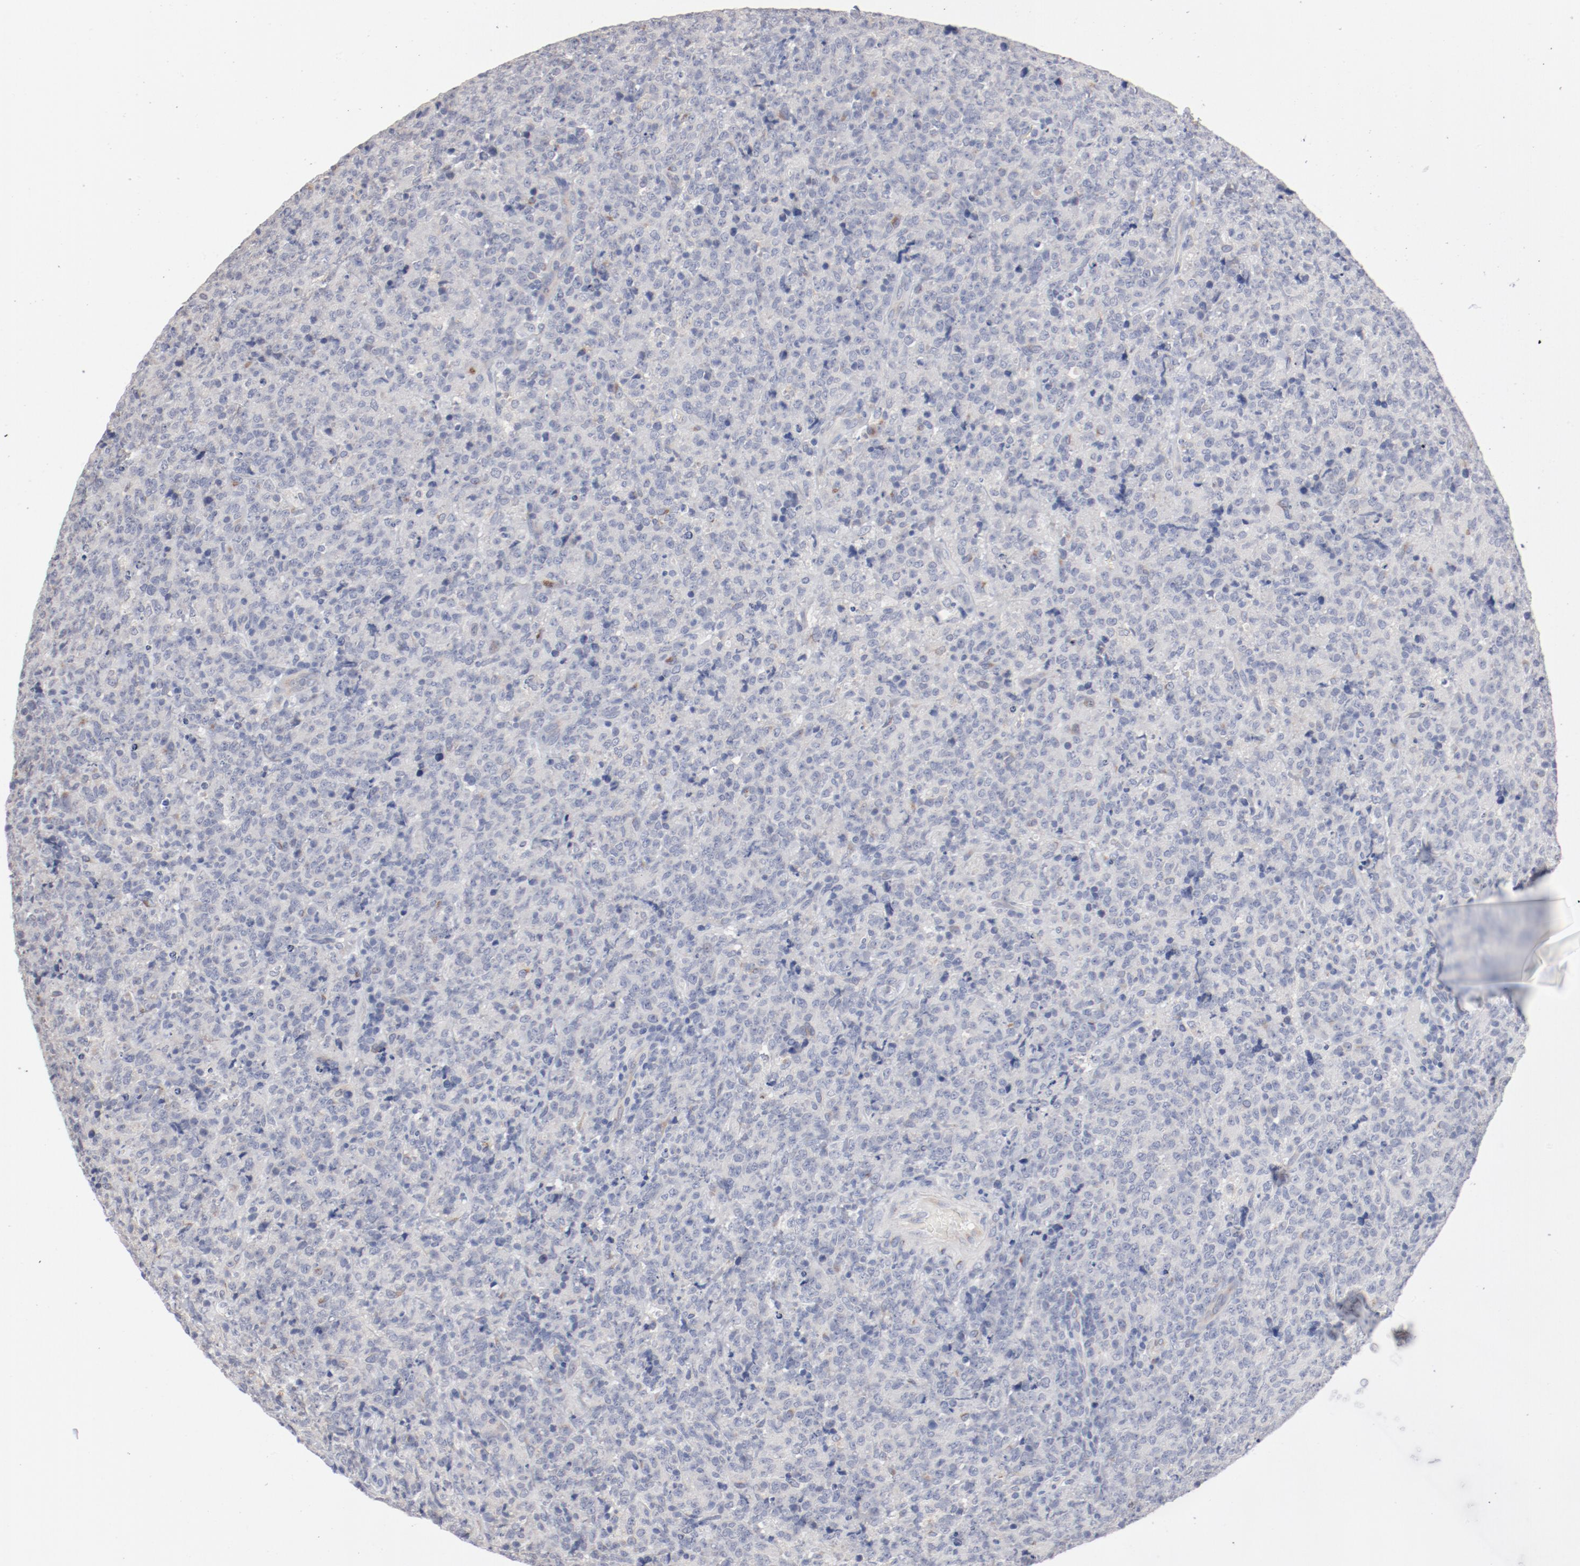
{"staining": {"intensity": "negative", "quantity": "none", "location": "none"}, "tissue": "lymphoma", "cell_type": "Tumor cells", "image_type": "cancer", "snomed": [{"axis": "morphology", "description": "Malignant lymphoma, non-Hodgkin's type, High grade"}, {"axis": "topography", "description": "Tonsil"}], "caption": "Immunohistochemistry image of human malignant lymphoma, non-Hodgkin's type (high-grade) stained for a protein (brown), which reveals no expression in tumor cells.", "gene": "AK7", "patient": {"sex": "female", "age": 36}}